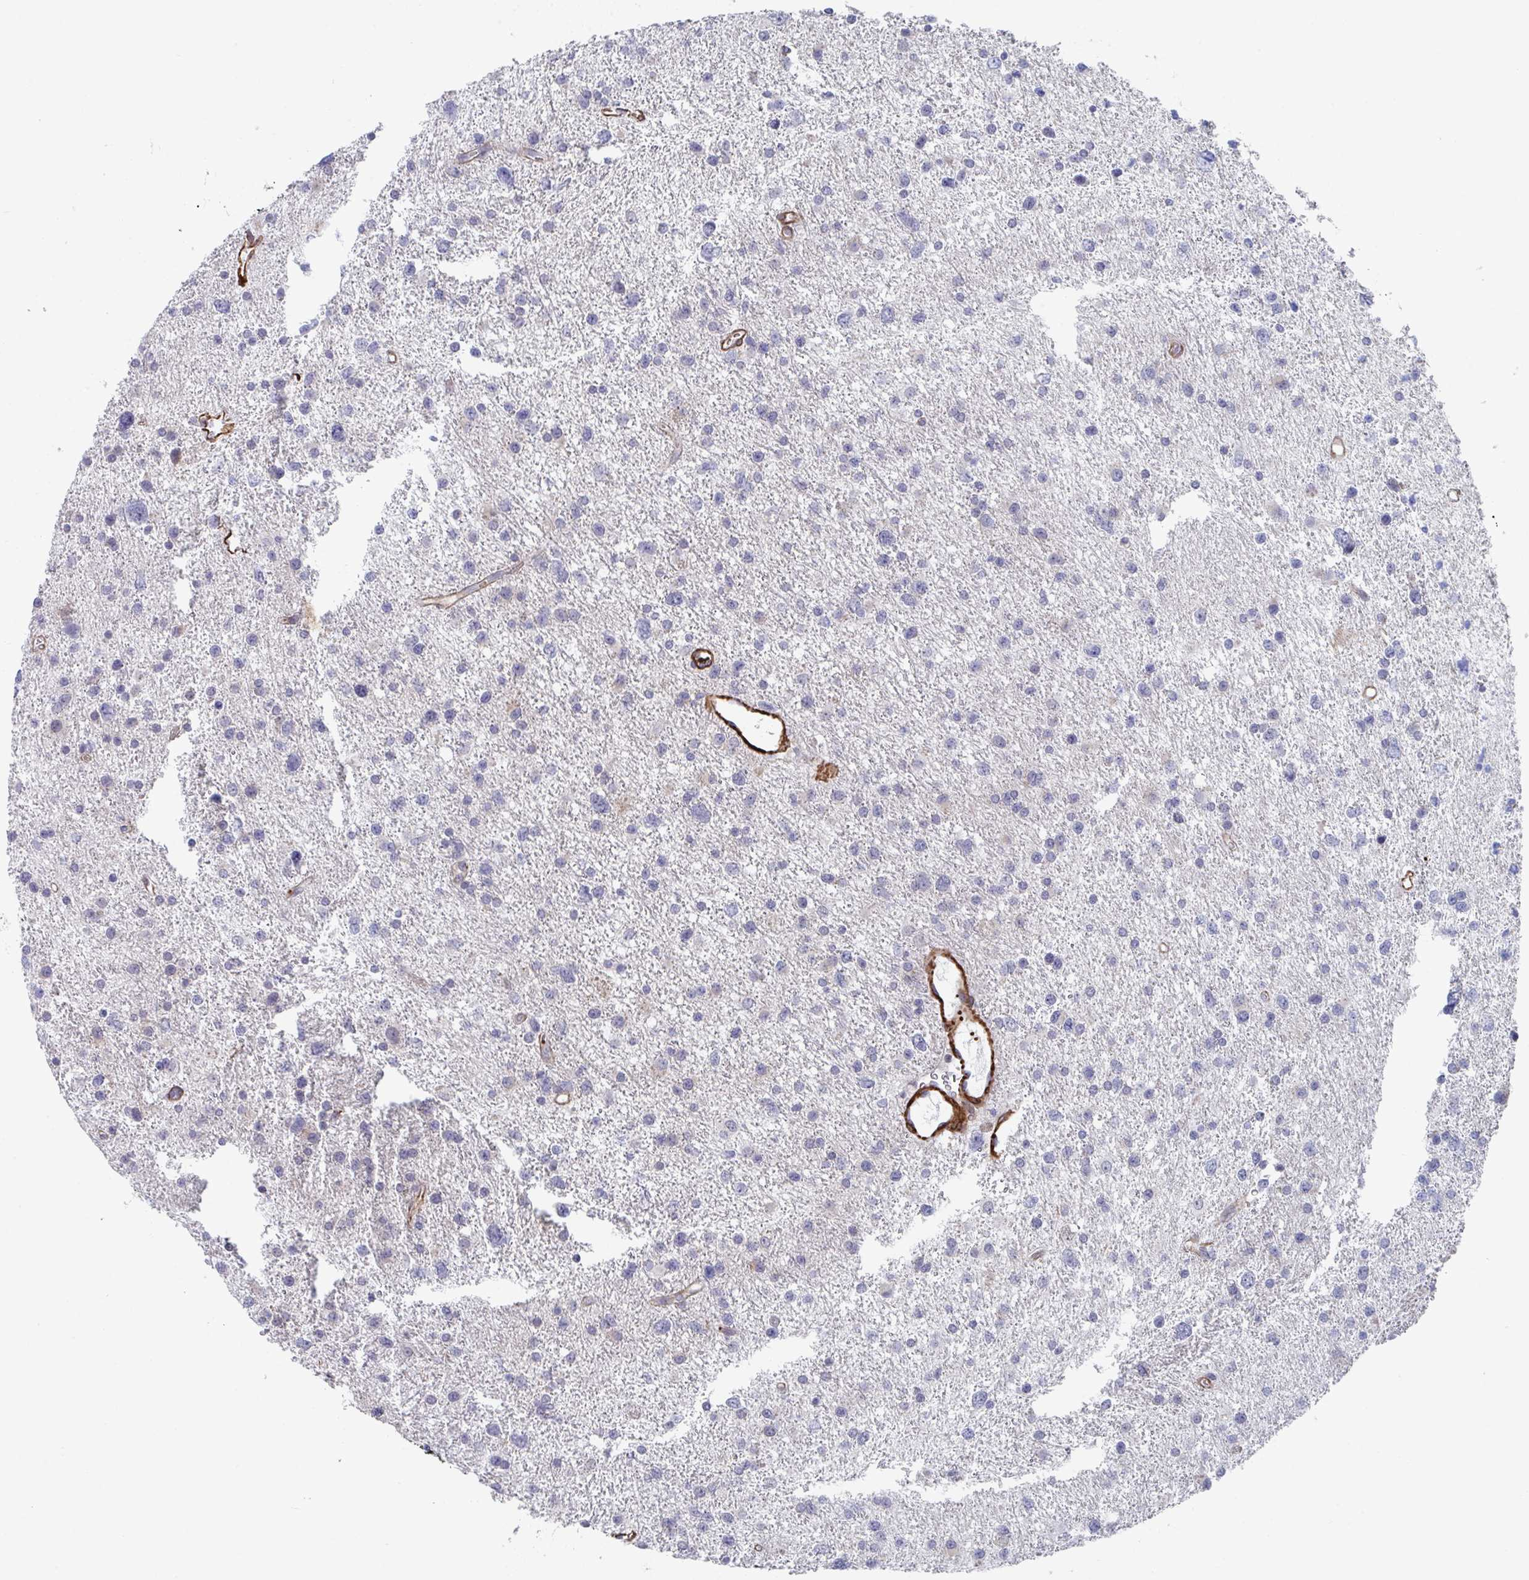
{"staining": {"intensity": "negative", "quantity": "none", "location": "none"}, "tissue": "glioma", "cell_type": "Tumor cells", "image_type": "cancer", "snomed": [{"axis": "morphology", "description": "Glioma, malignant, Low grade"}, {"axis": "topography", "description": "Brain"}], "caption": "Immunohistochemistry of malignant glioma (low-grade) exhibits no expression in tumor cells.", "gene": "NEURL4", "patient": {"sex": "female", "age": 55}}